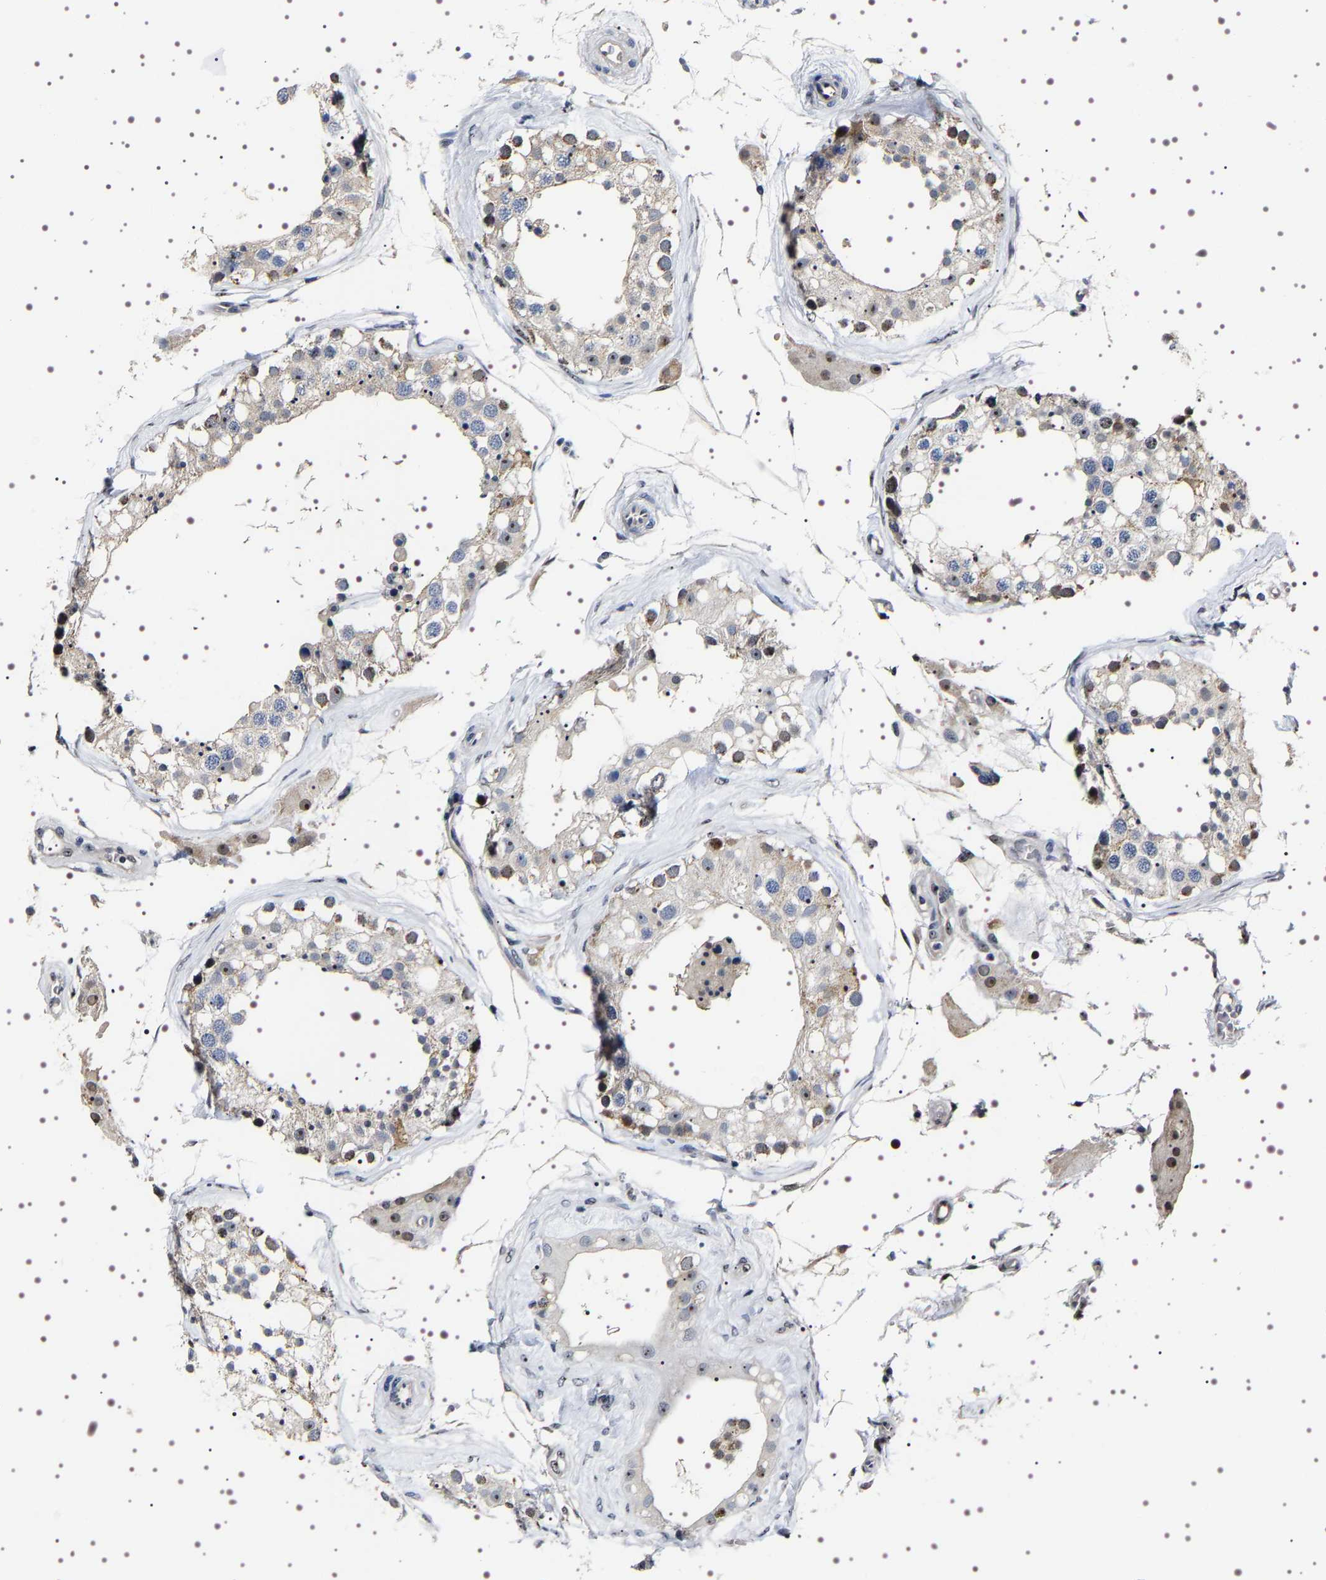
{"staining": {"intensity": "moderate", "quantity": "25%-75%", "location": "nuclear"}, "tissue": "testis", "cell_type": "Cells in seminiferous ducts", "image_type": "normal", "snomed": [{"axis": "morphology", "description": "Normal tissue, NOS"}, {"axis": "topography", "description": "Testis"}], "caption": "Protein staining exhibits moderate nuclear positivity in about 25%-75% of cells in seminiferous ducts in unremarkable testis.", "gene": "GNL3", "patient": {"sex": "male", "age": 68}}